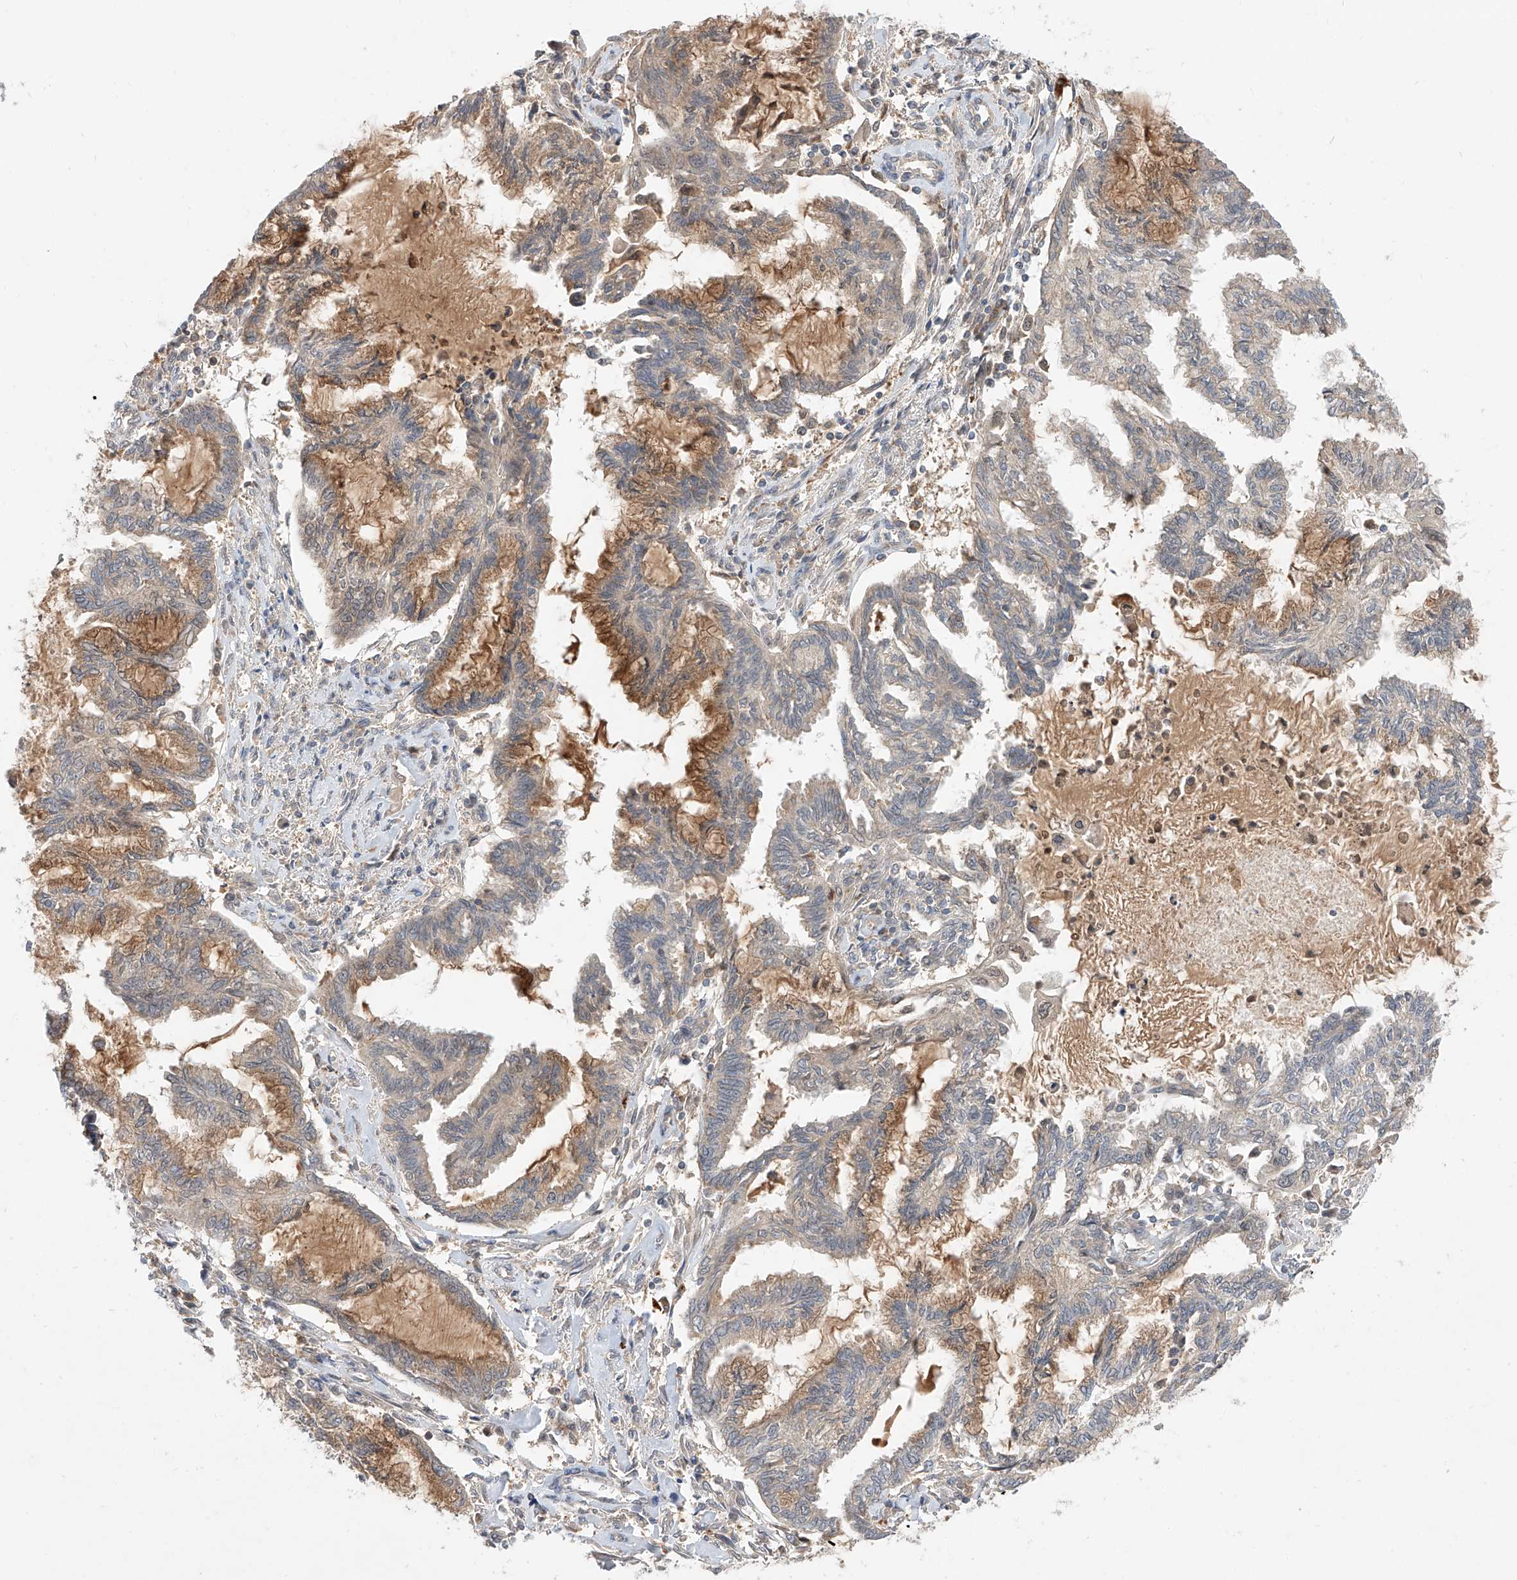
{"staining": {"intensity": "moderate", "quantity": "25%-75%", "location": "cytoplasmic/membranous"}, "tissue": "endometrial cancer", "cell_type": "Tumor cells", "image_type": "cancer", "snomed": [{"axis": "morphology", "description": "Adenocarcinoma, NOS"}, {"axis": "topography", "description": "Endometrium"}], "caption": "Immunohistochemistry of human adenocarcinoma (endometrial) reveals medium levels of moderate cytoplasmic/membranous staining in approximately 25%-75% of tumor cells.", "gene": "DIRAS3", "patient": {"sex": "female", "age": 86}}